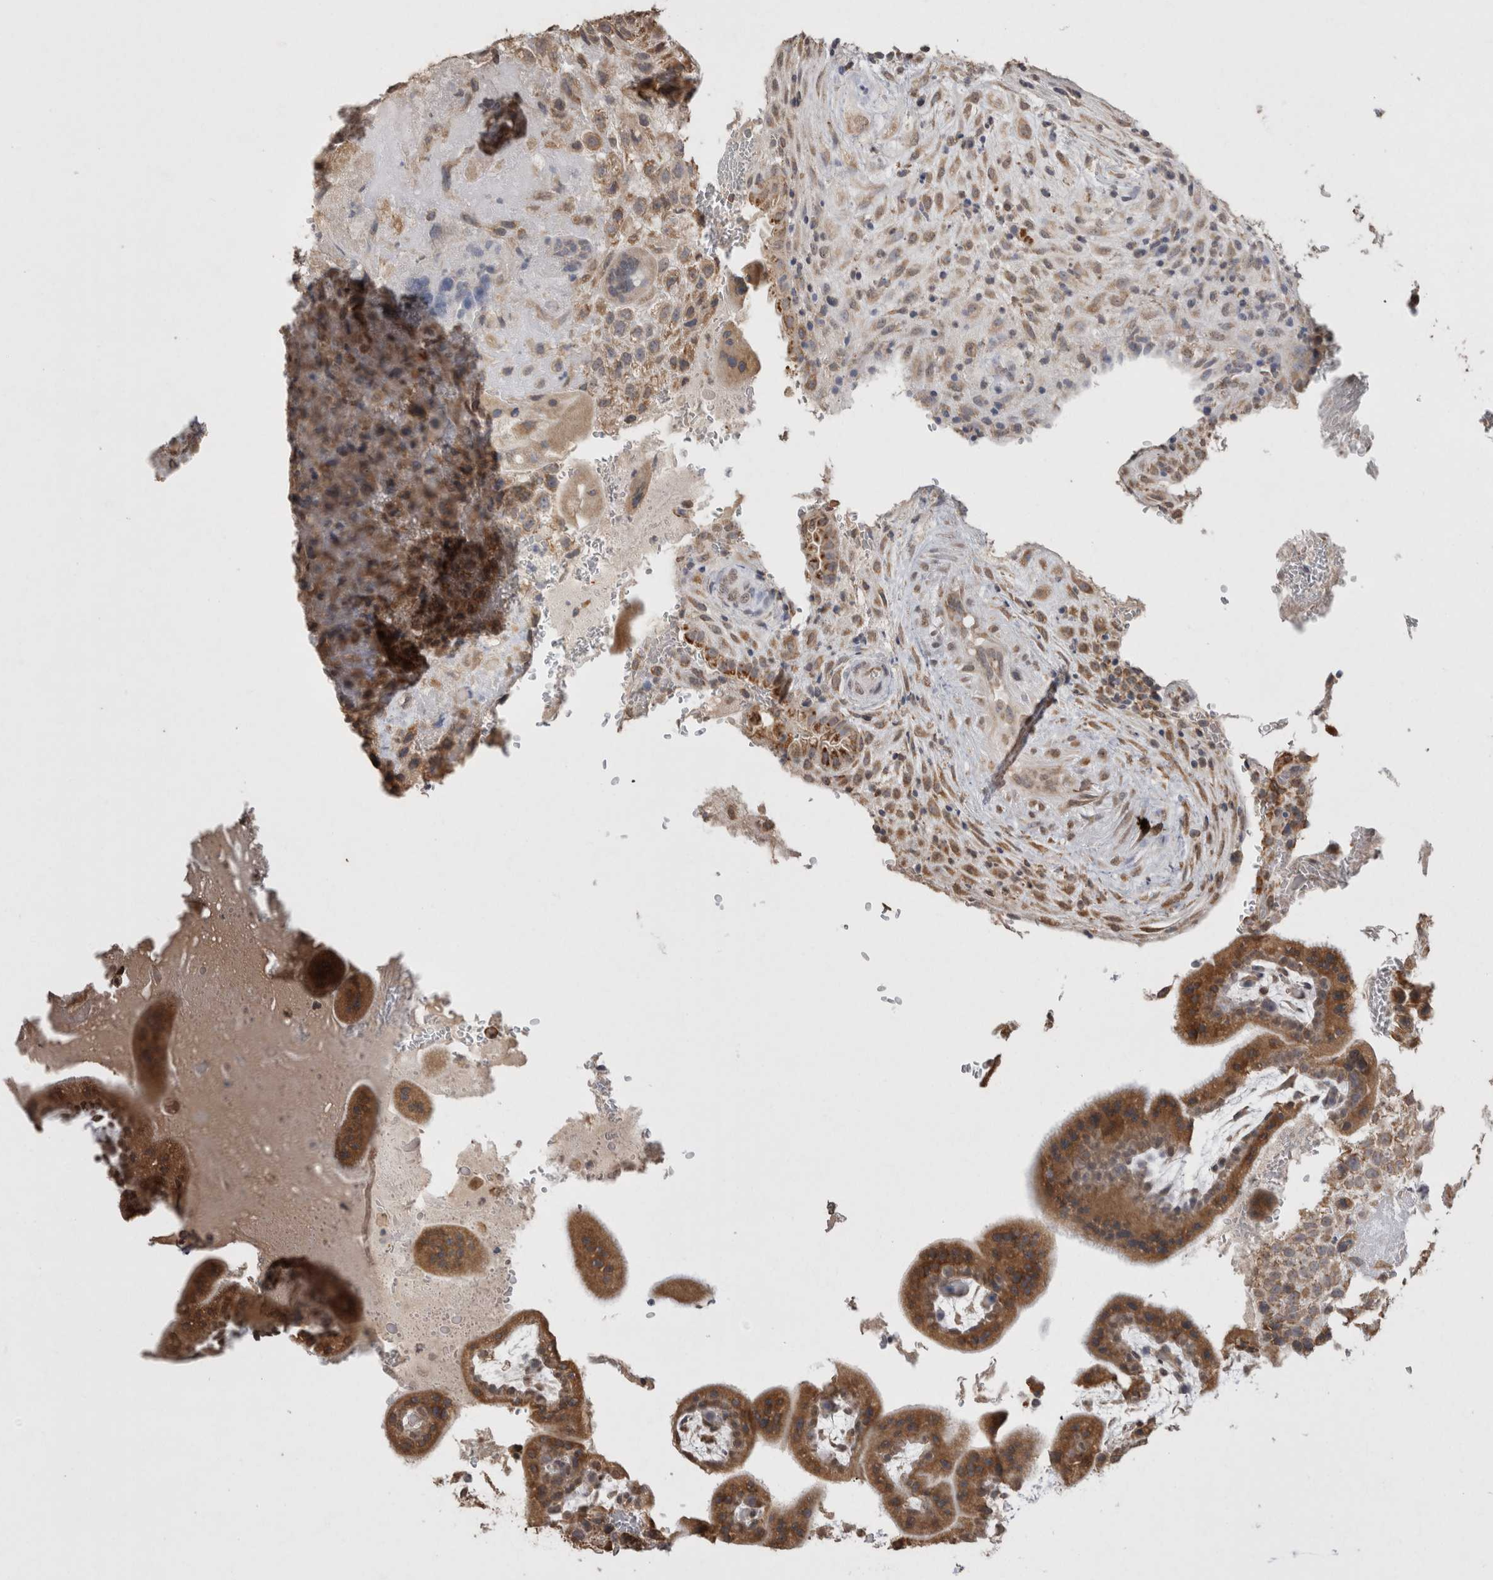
{"staining": {"intensity": "moderate", "quantity": ">75%", "location": "cytoplasmic/membranous"}, "tissue": "placenta", "cell_type": "Decidual cells", "image_type": "normal", "snomed": [{"axis": "morphology", "description": "Normal tissue, NOS"}, {"axis": "topography", "description": "Placenta"}], "caption": "Immunohistochemistry (IHC) (DAB (3,3'-diaminobenzidine)) staining of benign human placenta shows moderate cytoplasmic/membranous protein staining in approximately >75% of decidual cells.", "gene": "NOMO1", "patient": {"sex": "female", "age": 35}}